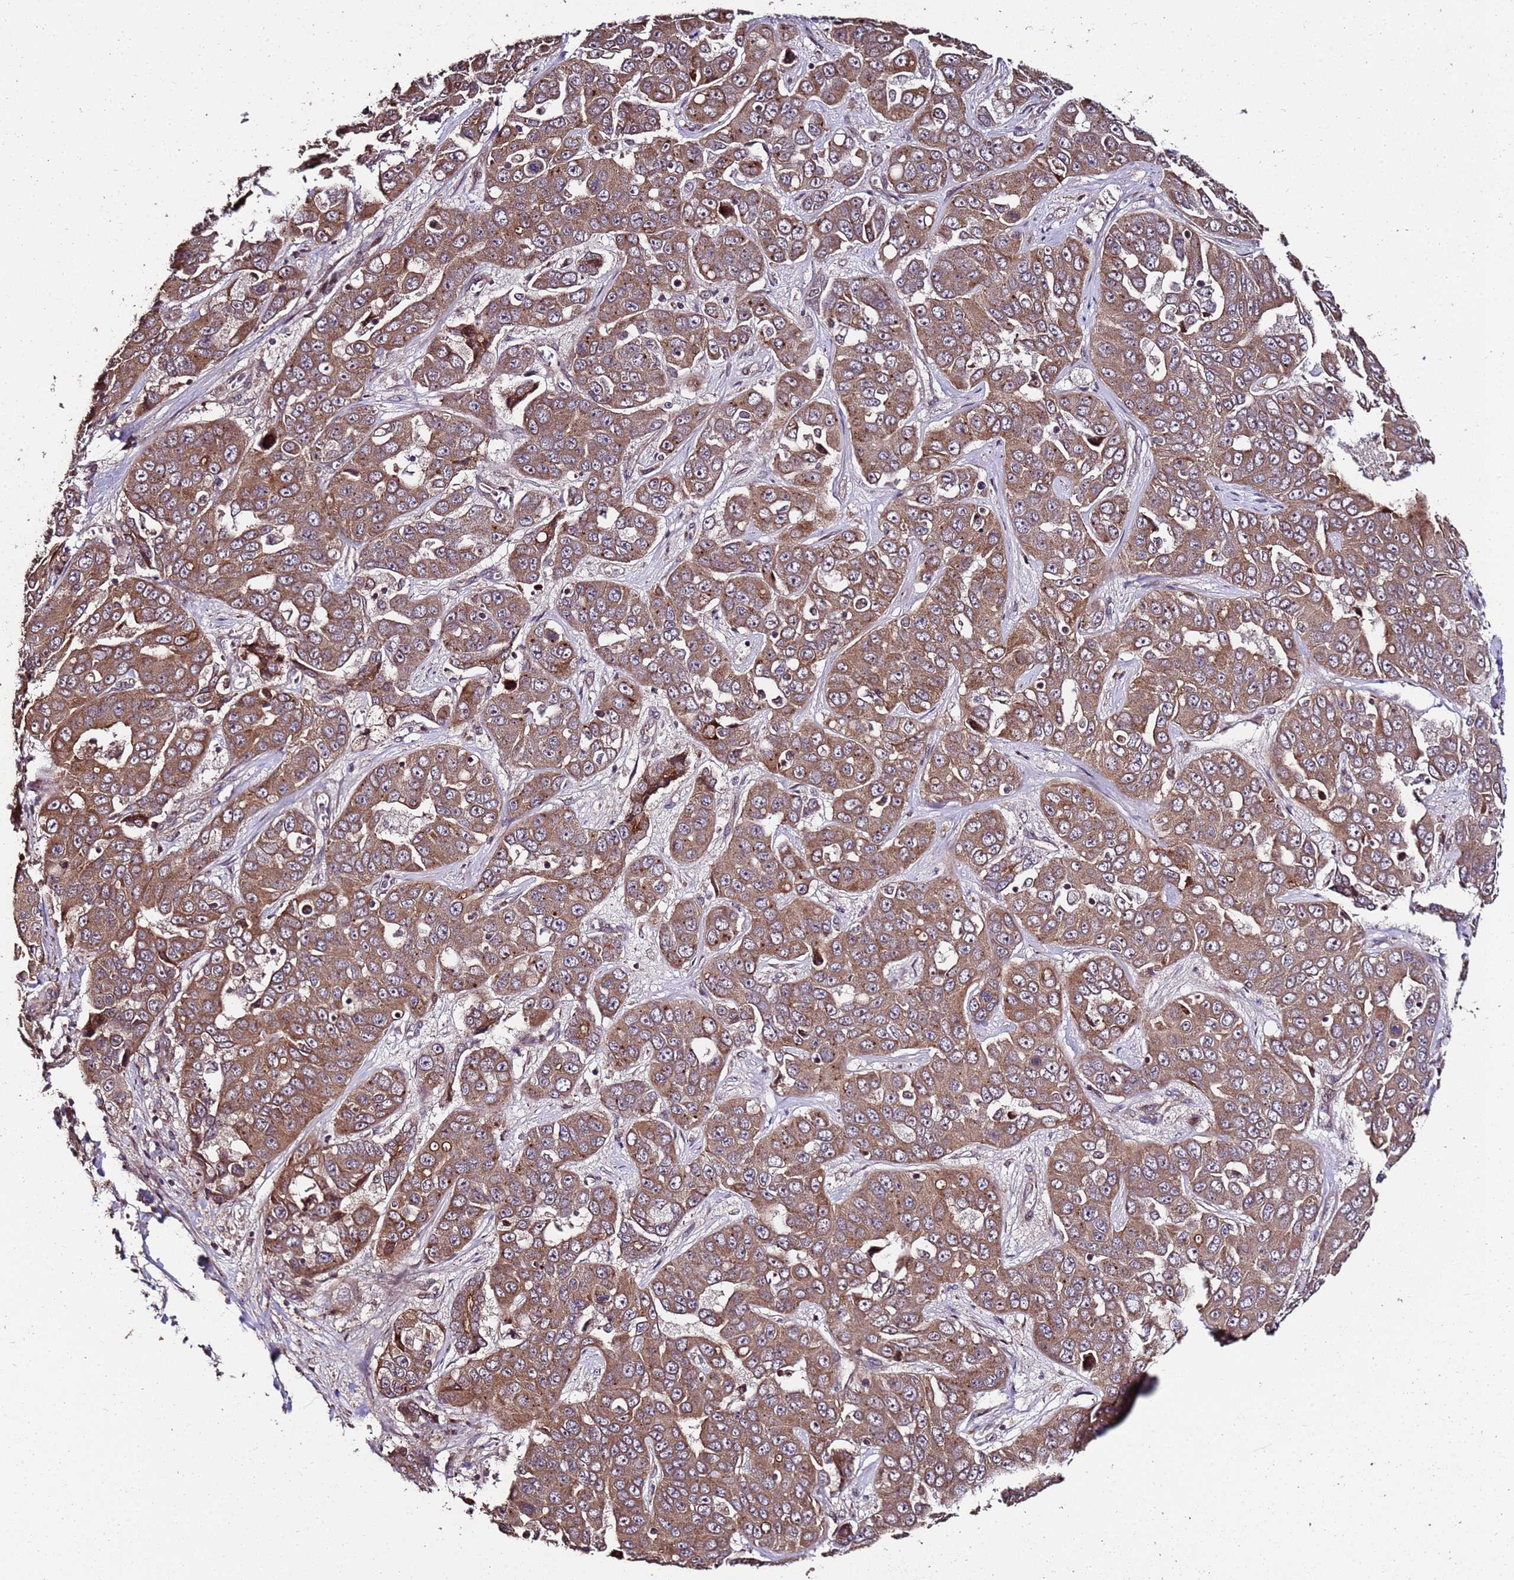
{"staining": {"intensity": "moderate", "quantity": ">75%", "location": "cytoplasmic/membranous"}, "tissue": "liver cancer", "cell_type": "Tumor cells", "image_type": "cancer", "snomed": [{"axis": "morphology", "description": "Cholangiocarcinoma"}, {"axis": "topography", "description": "Liver"}], "caption": "The micrograph exhibits immunohistochemical staining of liver cancer. There is moderate cytoplasmic/membranous expression is appreciated in about >75% of tumor cells.", "gene": "PRODH", "patient": {"sex": "female", "age": 52}}